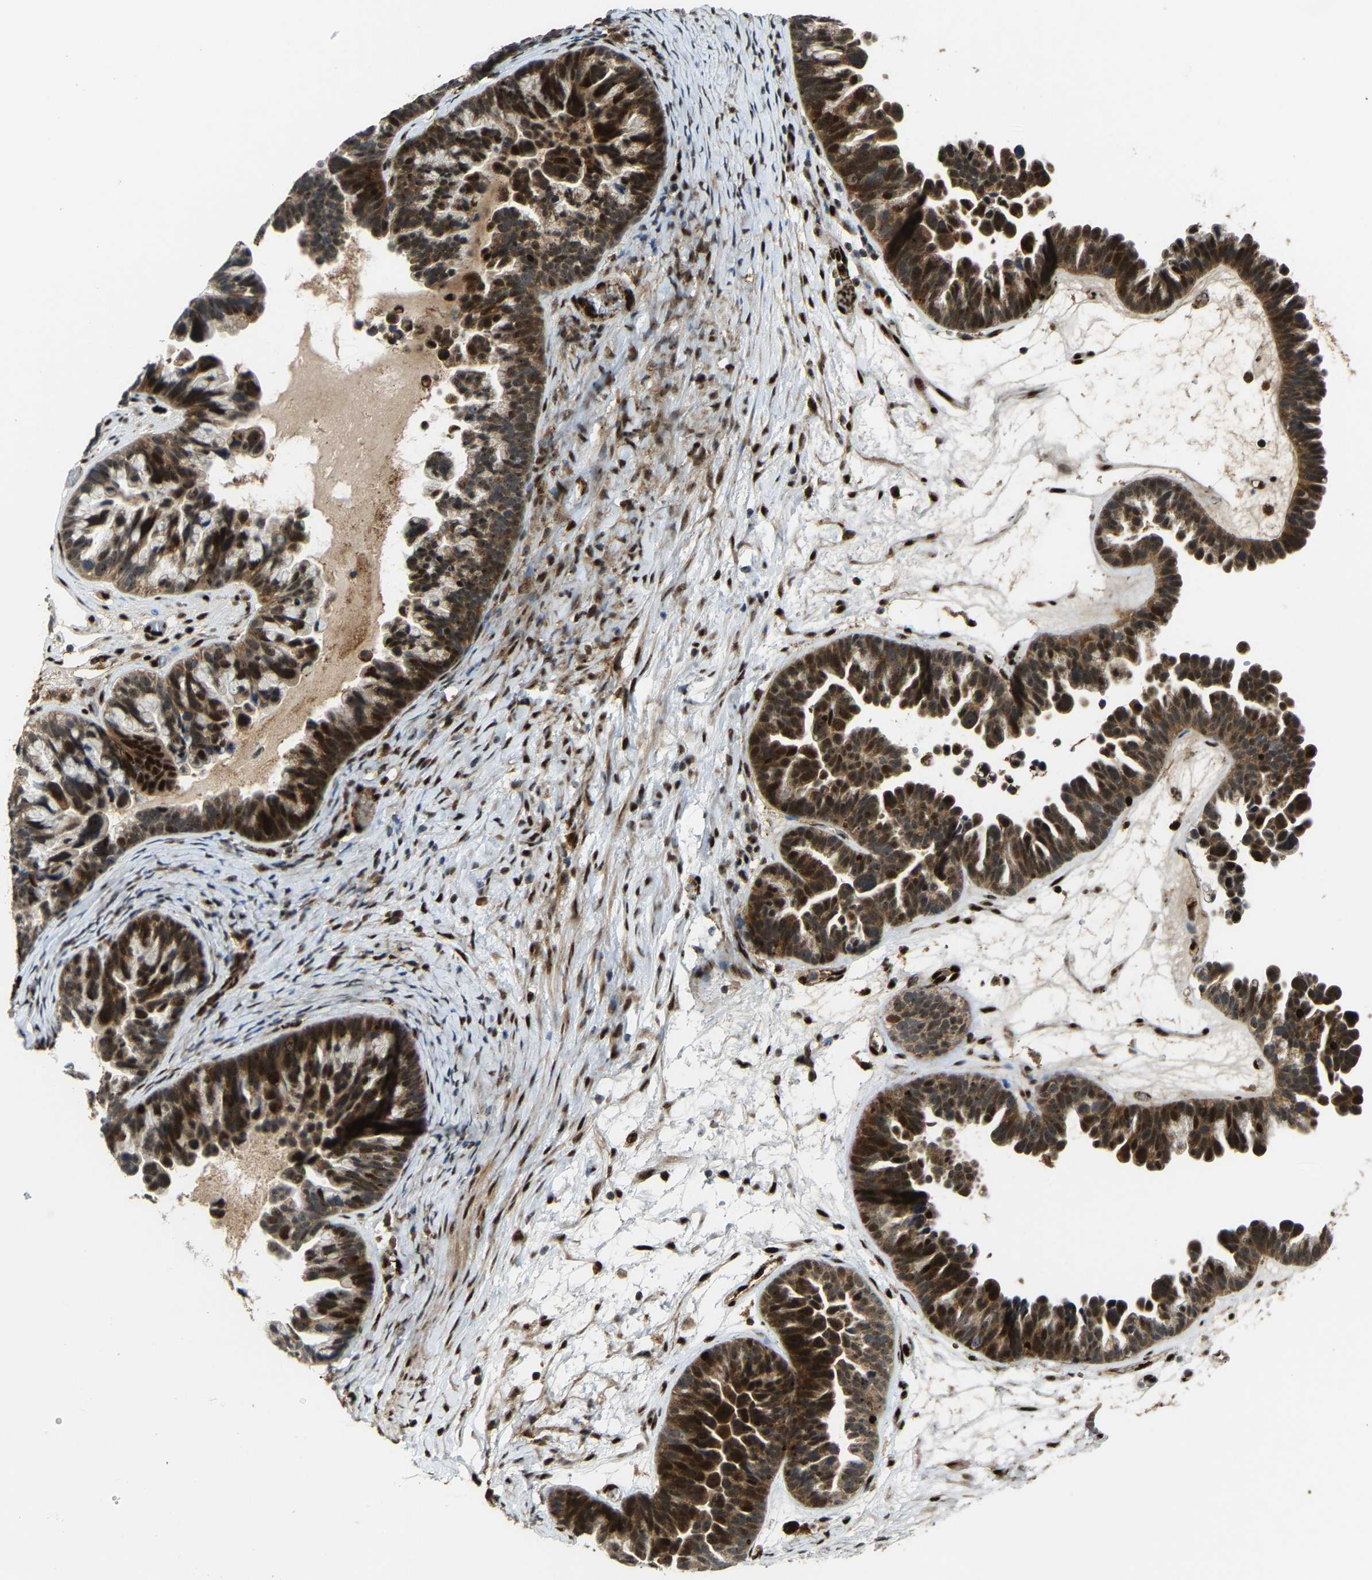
{"staining": {"intensity": "strong", "quantity": ">75%", "location": "cytoplasmic/membranous,nuclear"}, "tissue": "ovarian cancer", "cell_type": "Tumor cells", "image_type": "cancer", "snomed": [{"axis": "morphology", "description": "Cystadenocarcinoma, serous, NOS"}, {"axis": "topography", "description": "Ovary"}], "caption": "A photomicrograph of serous cystadenocarcinoma (ovarian) stained for a protein demonstrates strong cytoplasmic/membranous and nuclear brown staining in tumor cells.", "gene": "ZNF687", "patient": {"sex": "female", "age": 56}}